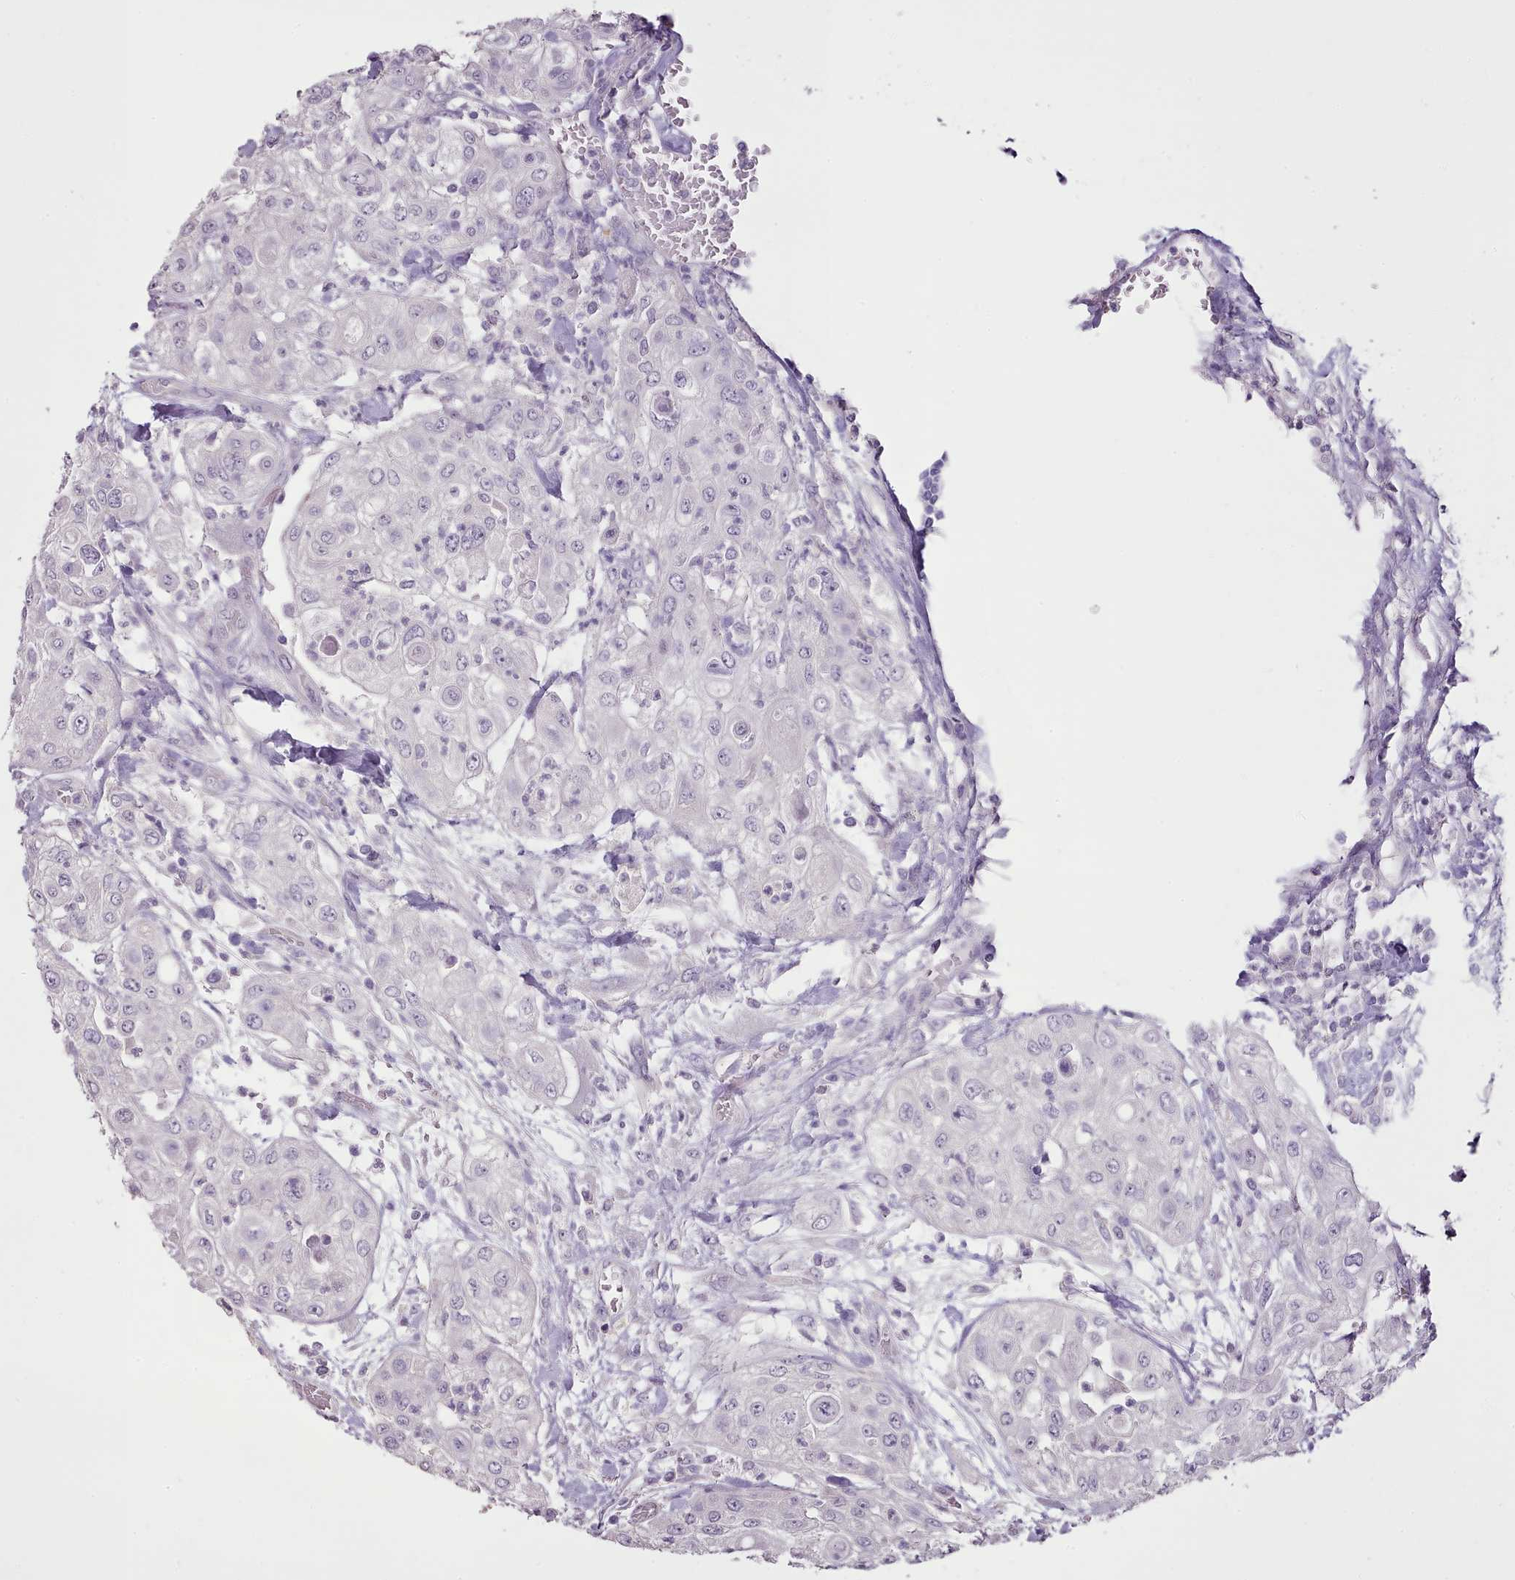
{"staining": {"intensity": "negative", "quantity": "none", "location": "none"}, "tissue": "urothelial cancer", "cell_type": "Tumor cells", "image_type": "cancer", "snomed": [{"axis": "morphology", "description": "Urothelial carcinoma, High grade"}, {"axis": "topography", "description": "Urinary bladder"}], "caption": "Histopathology image shows no protein positivity in tumor cells of urothelial carcinoma (high-grade) tissue.", "gene": "BLOC1S2", "patient": {"sex": "female", "age": 79}}